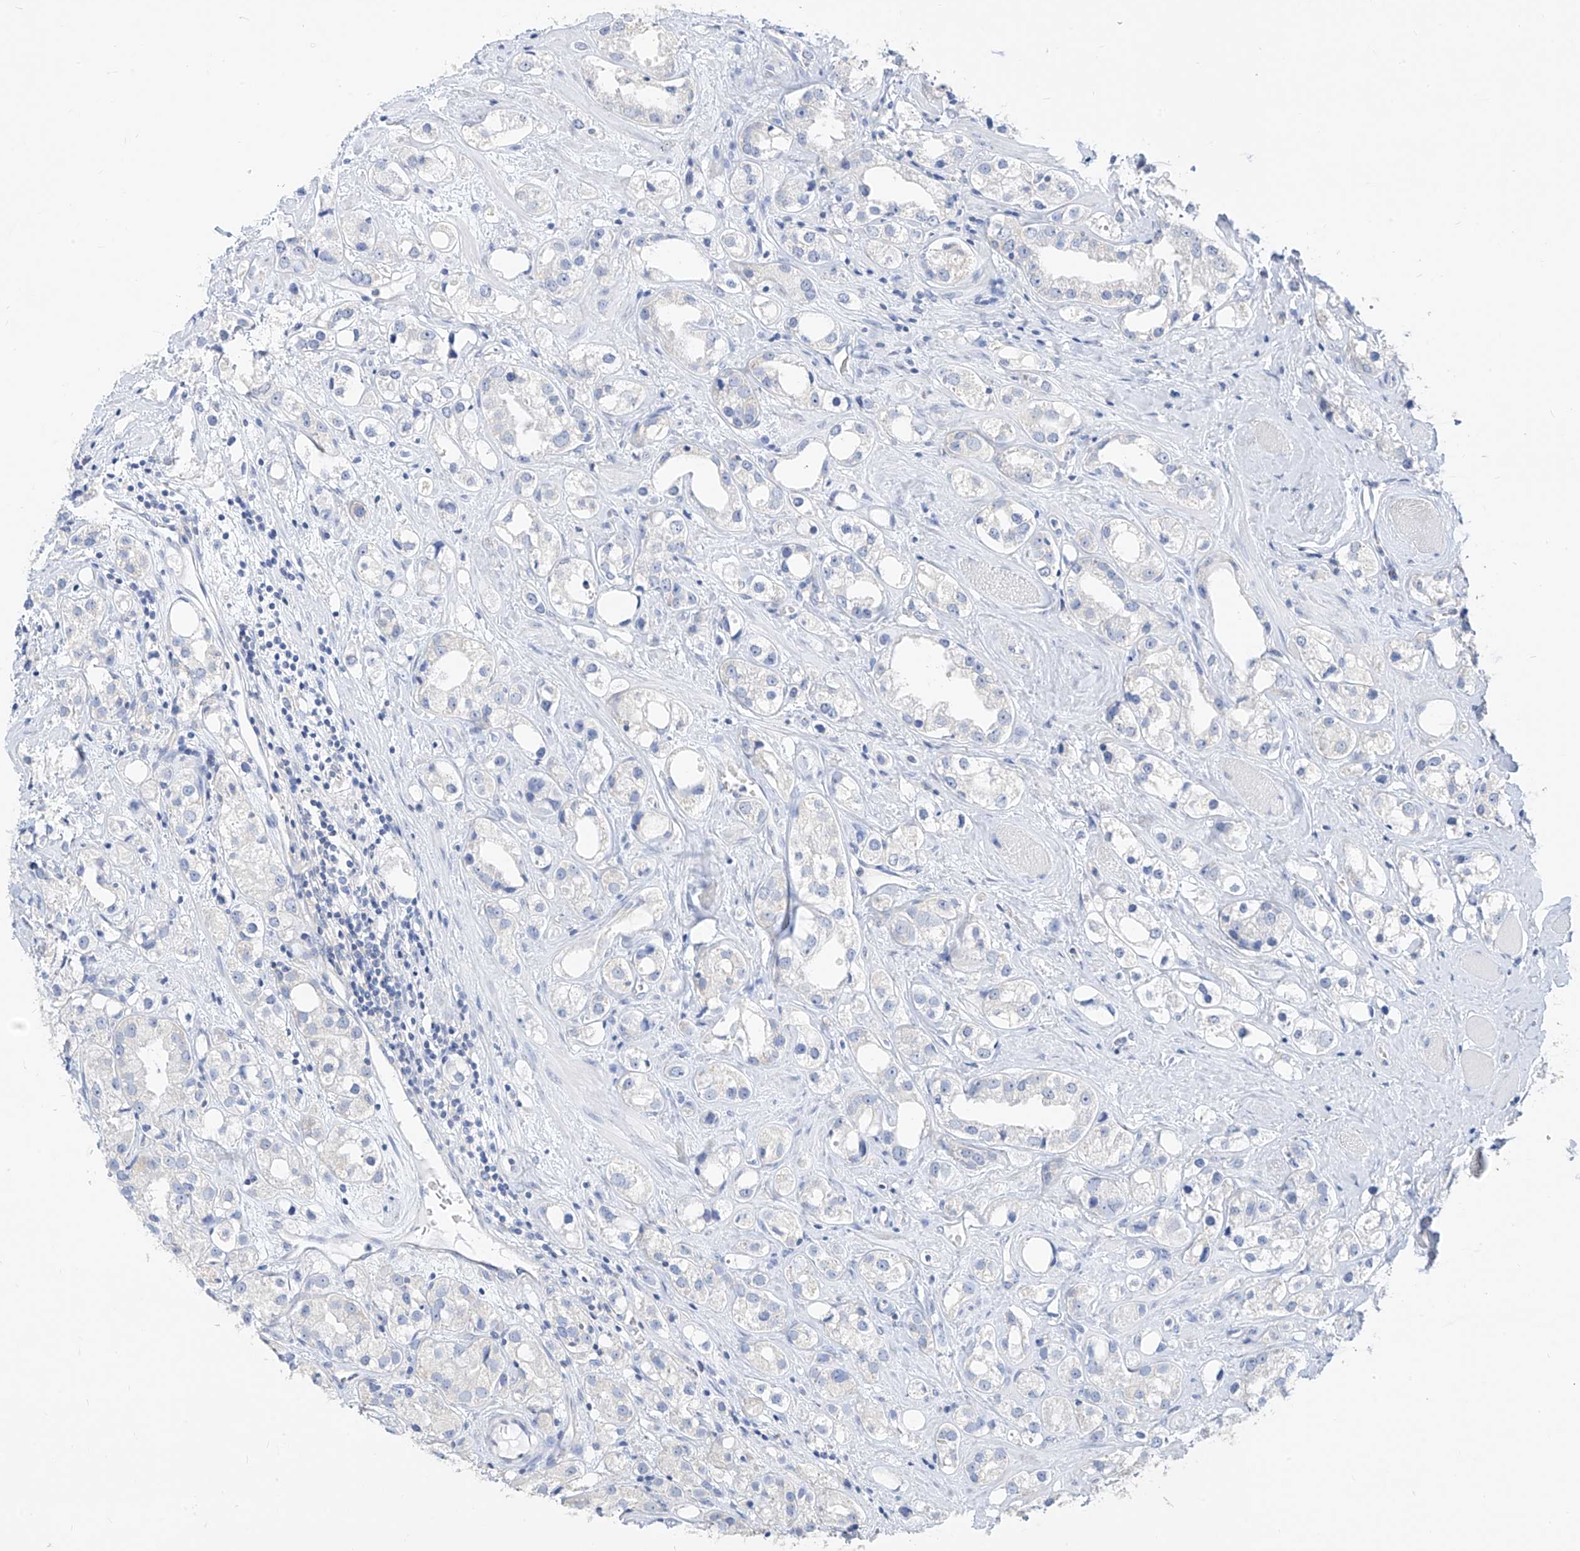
{"staining": {"intensity": "negative", "quantity": "none", "location": "none"}, "tissue": "prostate cancer", "cell_type": "Tumor cells", "image_type": "cancer", "snomed": [{"axis": "morphology", "description": "Adenocarcinoma, NOS"}, {"axis": "topography", "description": "Prostate"}], "caption": "Immunohistochemistry micrograph of human prostate adenocarcinoma stained for a protein (brown), which demonstrates no staining in tumor cells.", "gene": "ZZEF1", "patient": {"sex": "male", "age": 79}}